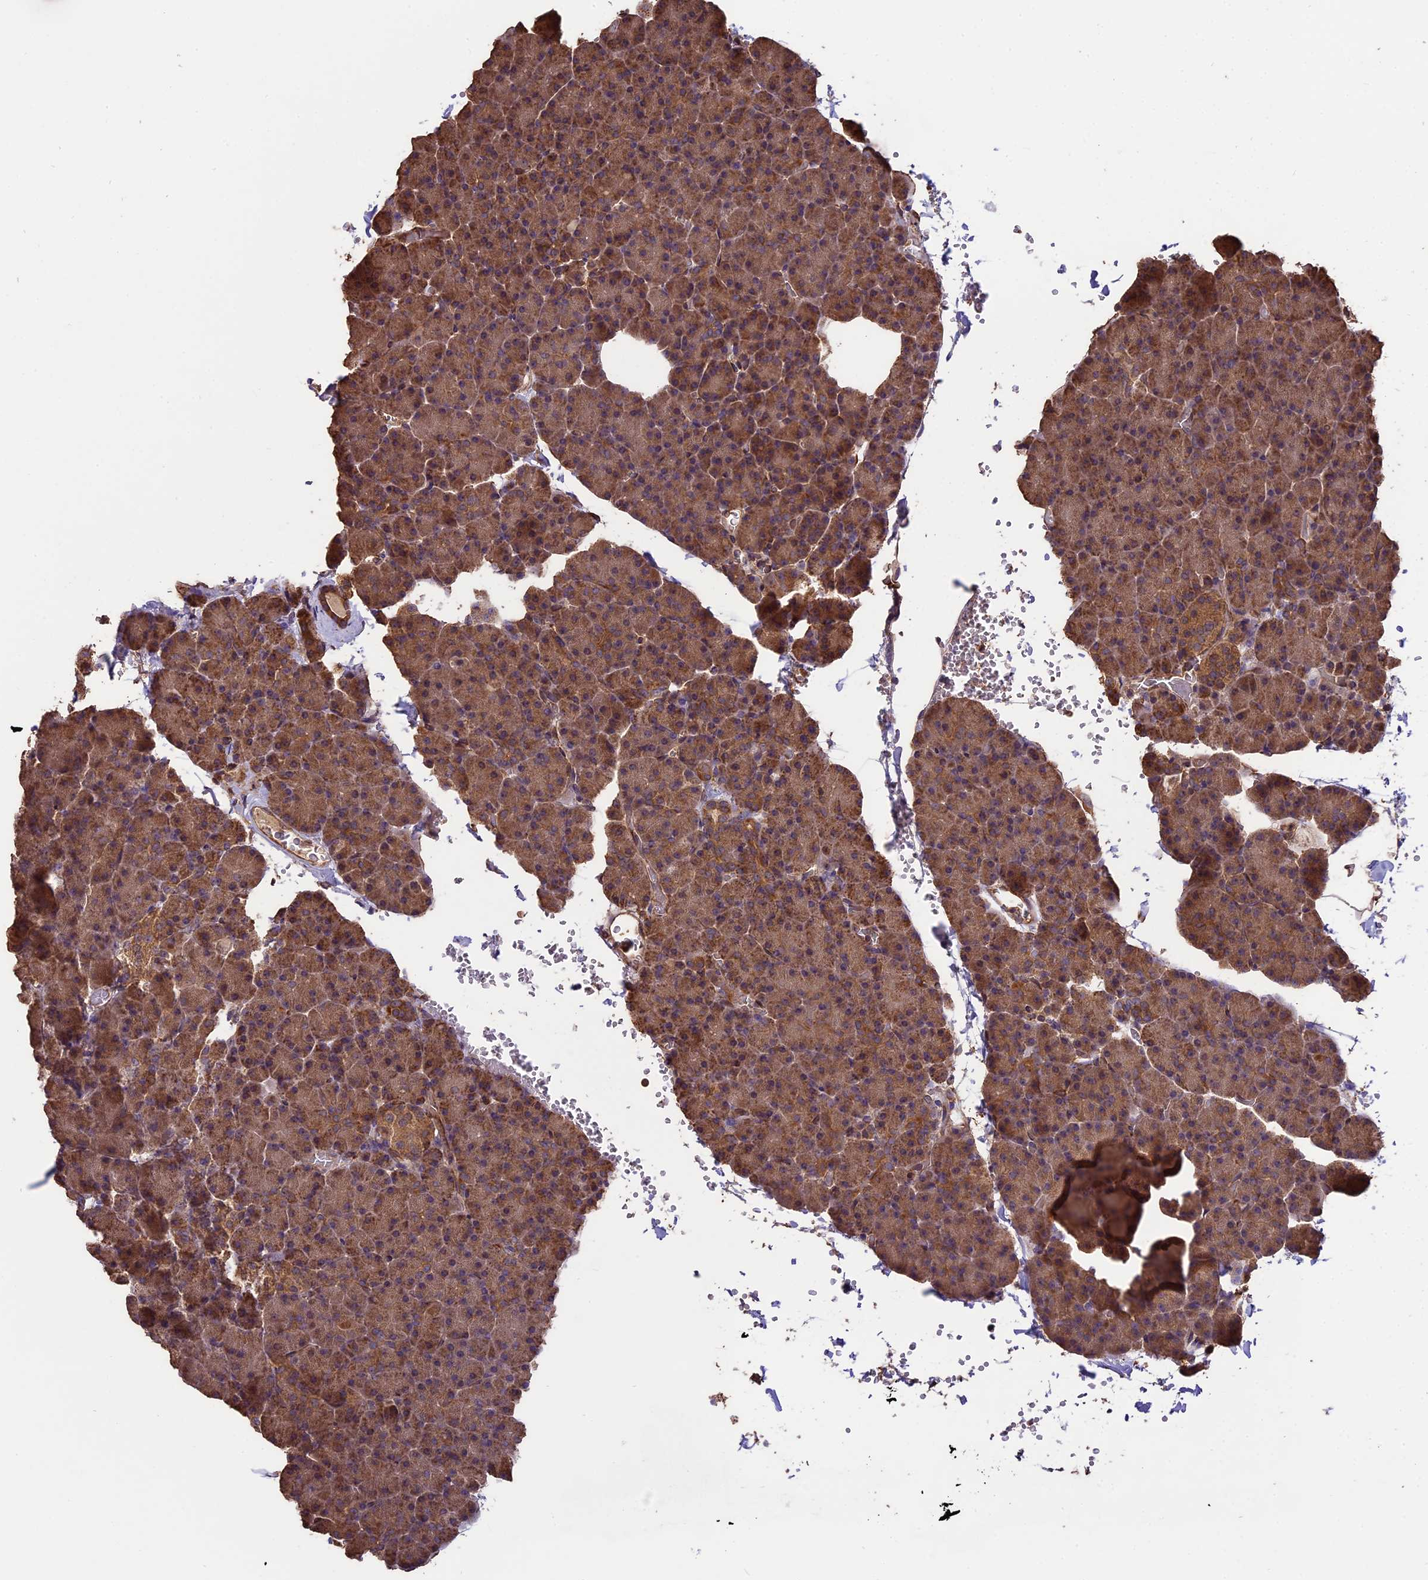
{"staining": {"intensity": "moderate", "quantity": ">75%", "location": "cytoplasmic/membranous"}, "tissue": "pancreas", "cell_type": "Exocrine glandular cells", "image_type": "normal", "snomed": [{"axis": "morphology", "description": "Normal tissue, NOS"}, {"axis": "topography", "description": "Pancreas"}], "caption": "Moderate cytoplasmic/membranous staining for a protein is present in about >75% of exocrine glandular cells of benign pancreas using IHC.", "gene": "TTLL10", "patient": {"sex": "female", "age": 35}}